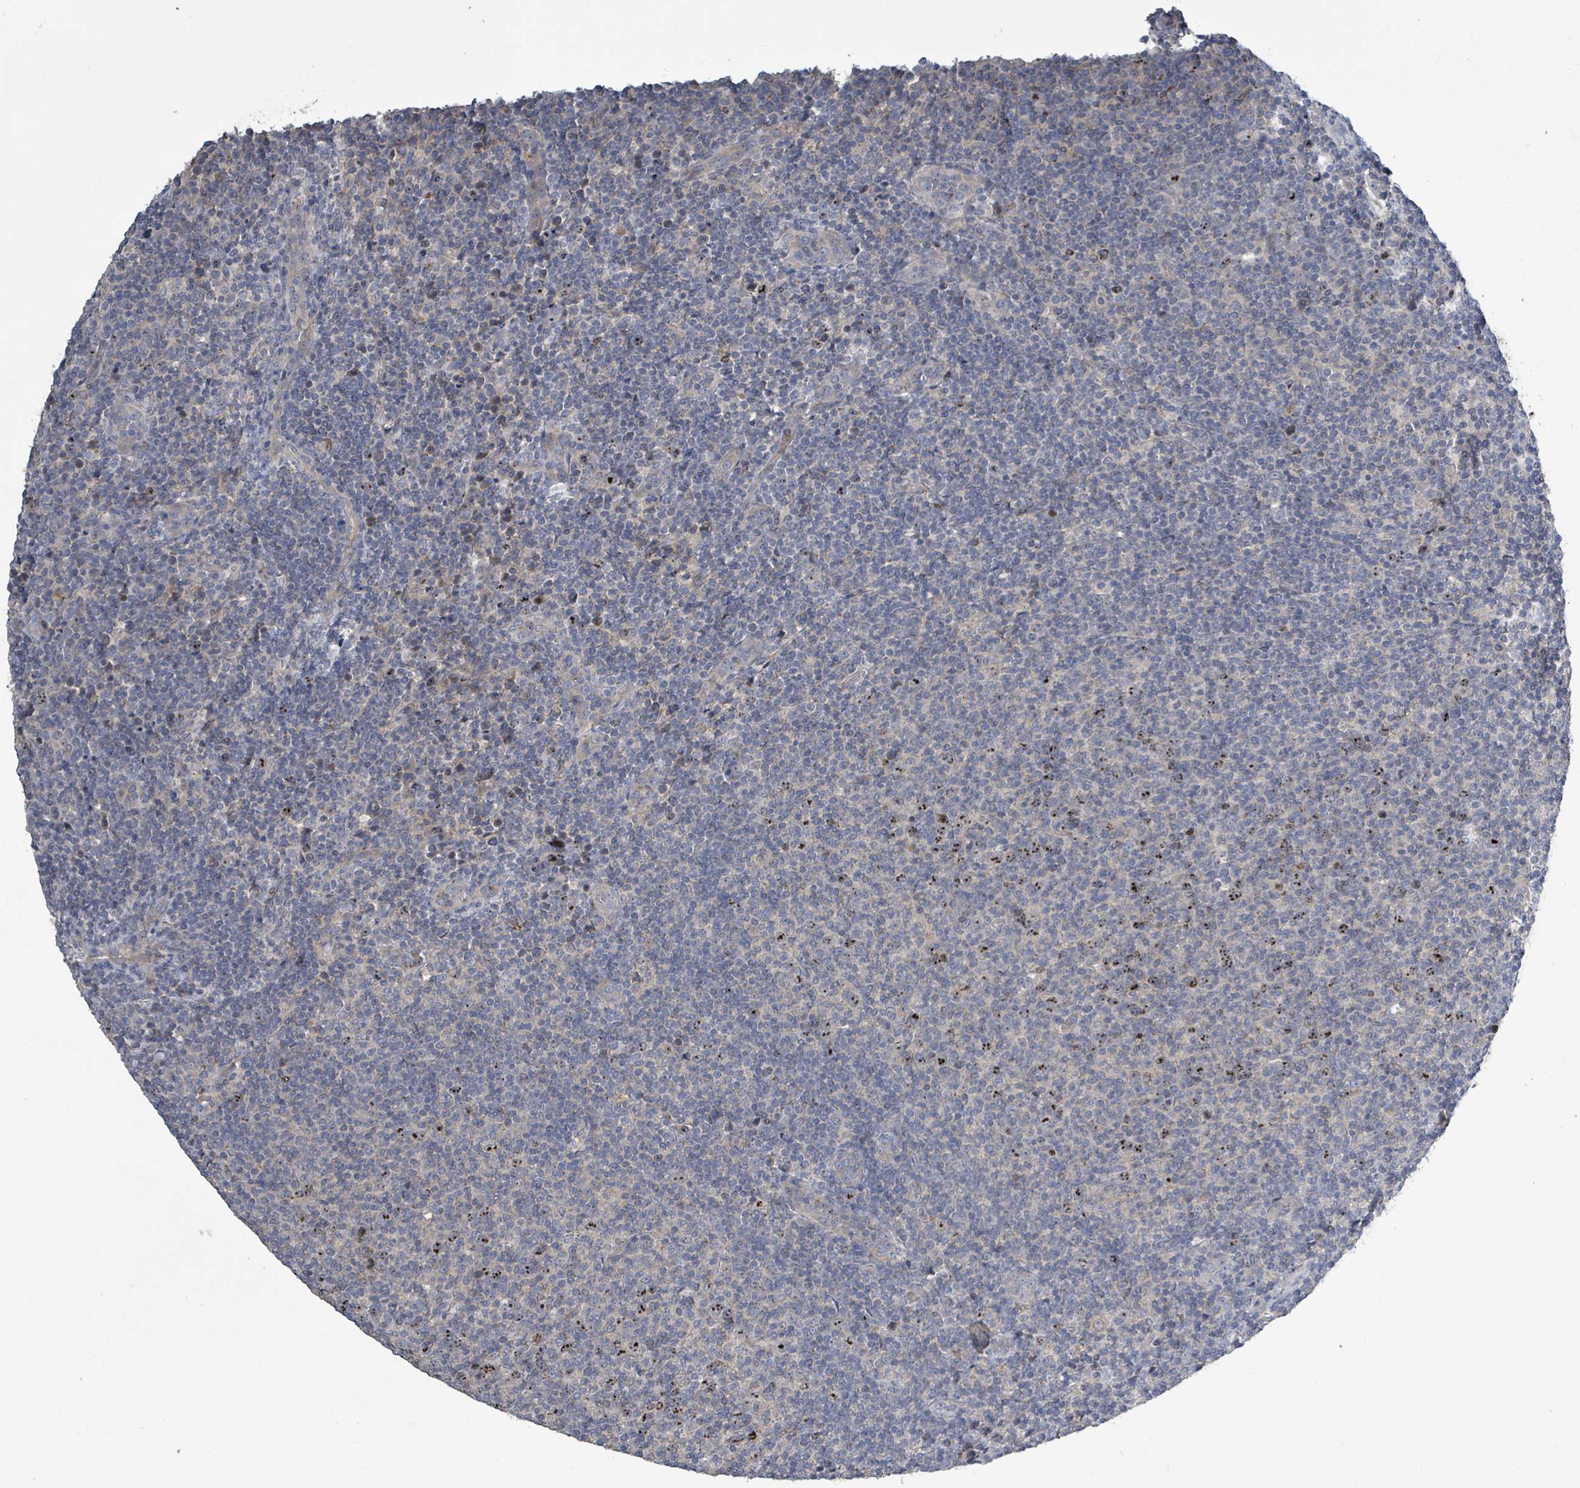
{"staining": {"intensity": "negative", "quantity": "none", "location": "none"}, "tissue": "lymphoma", "cell_type": "Tumor cells", "image_type": "cancer", "snomed": [{"axis": "morphology", "description": "Malignant lymphoma, non-Hodgkin's type, Low grade"}, {"axis": "topography", "description": "Lymph node"}], "caption": "Human lymphoma stained for a protein using immunohistochemistry reveals no expression in tumor cells.", "gene": "KRAS", "patient": {"sex": "male", "age": 66}}